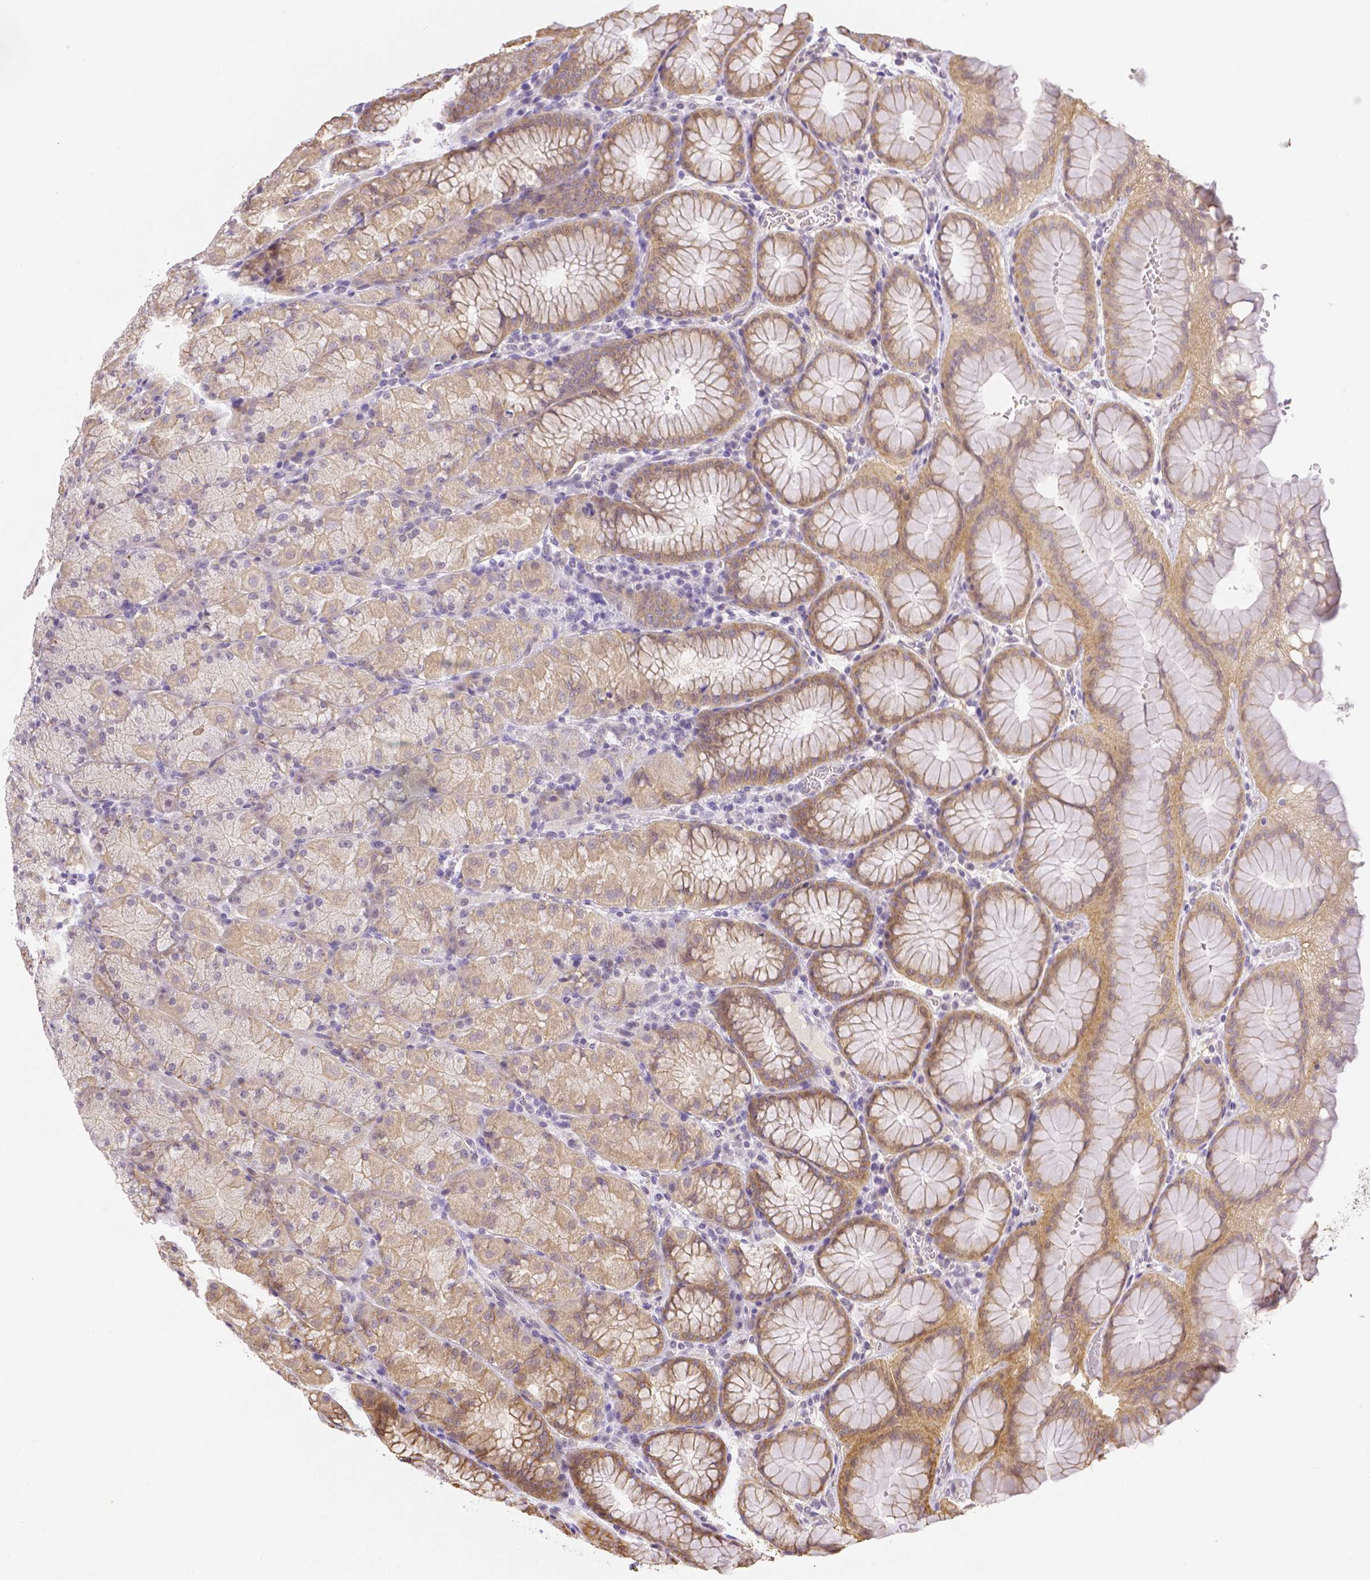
{"staining": {"intensity": "moderate", "quantity": "25%-75%", "location": "cytoplasmic/membranous"}, "tissue": "stomach", "cell_type": "Glandular cells", "image_type": "normal", "snomed": [{"axis": "morphology", "description": "Normal tissue, NOS"}, {"axis": "topography", "description": "Stomach, upper"}, {"axis": "topography", "description": "Stomach"}], "caption": "Immunohistochemistry (IHC) image of normal stomach stained for a protein (brown), which reveals medium levels of moderate cytoplasmic/membranous expression in approximately 25%-75% of glandular cells.", "gene": "ZNF280B", "patient": {"sex": "male", "age": 76}}